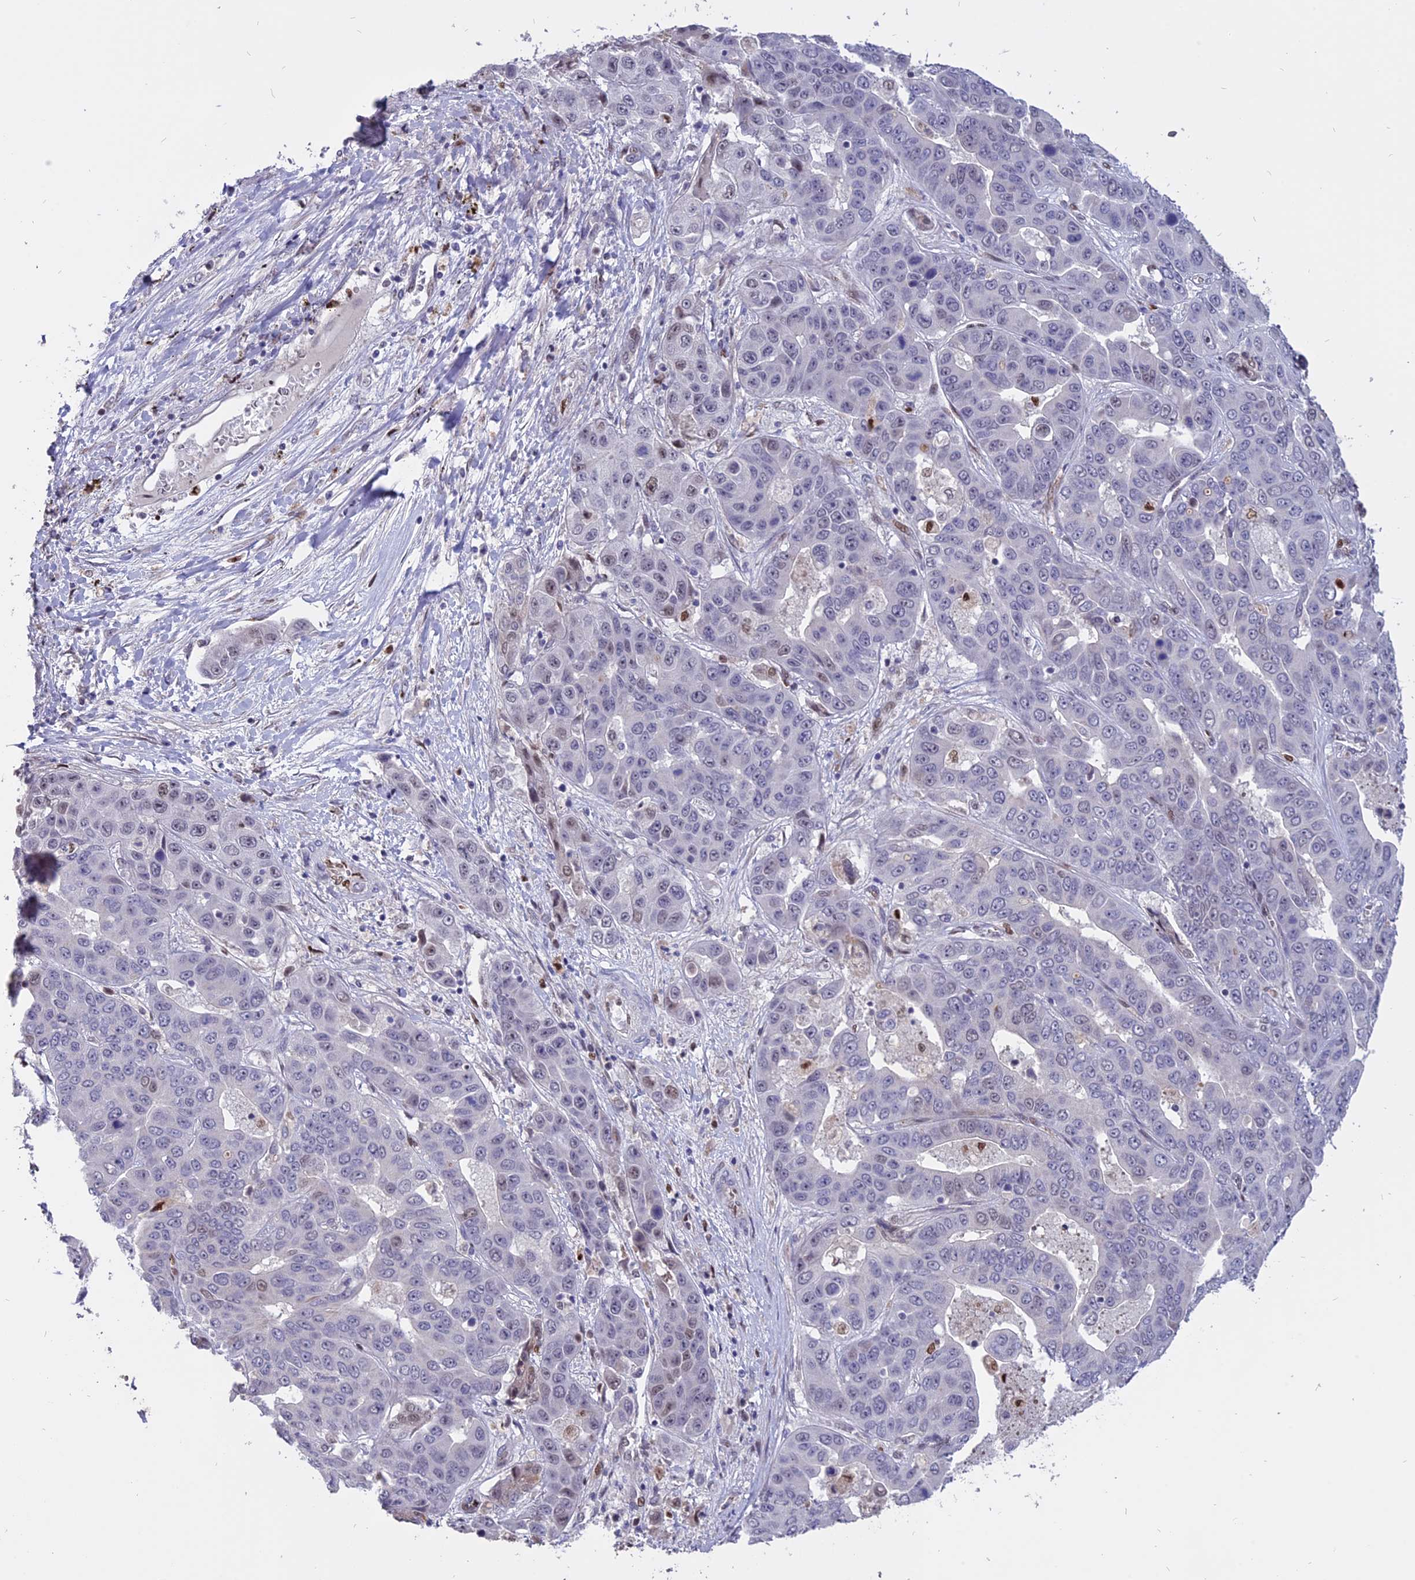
{"staining": {"intensity": "negative", "quantity": "none", "location": "none"}, "tissue": "liver cancer", "cell_type": "Tumor cells", "image_type": "cancer", "snomed": [{"axis": "morphology", "description": "Cholangiocarcinoma"}, {"axis": "topography", "description": "Liver"}], "caption": "Immunohistochemistry histopathology image of neoplastic tissue: human cholangiocarcinoma (liver) stained with DAB shows no significant protein staining in tumor cells.", "gene": "TMEM263", "patient": {"sex": "female", "age": 52}}